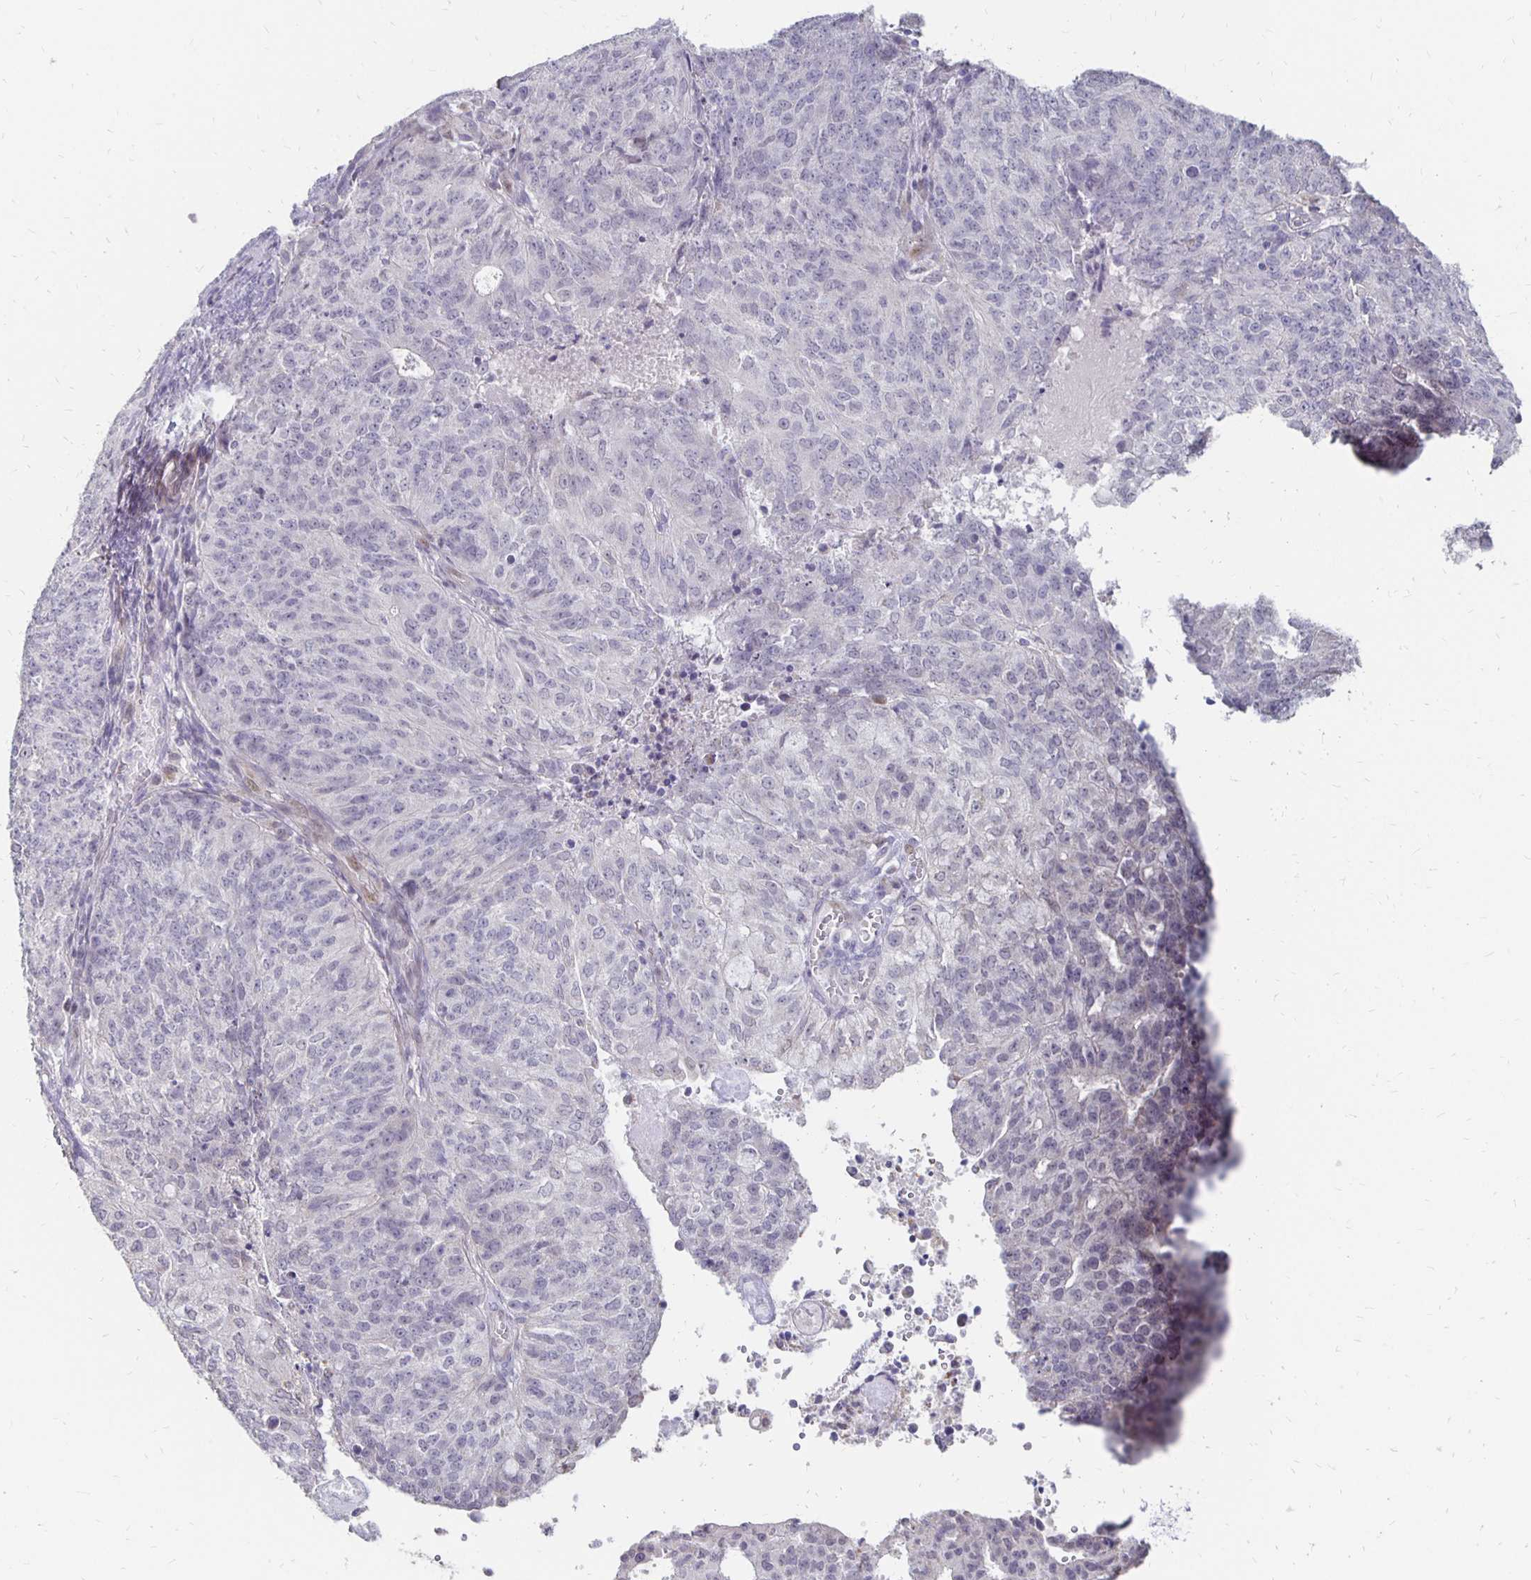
{"staining": {"intensity": "negative", "quantity": "none", "location": "none"}, "tissue": "endometrial cancer", "cell_type": "Tumor cells", "image_type": "cancer", "snomed": [{"axis": "morphology", "description": "Adenocarcinoma, NOS"}, {"axis": "topography", "description": "Endometrium"}], "caption": "Protein analysis of endometrial cancer (adenocarcinoma) reveals no significant expression in tumor cells.", "gene": "ATOSB", "patient": {"sex": "female", "age": 82}}